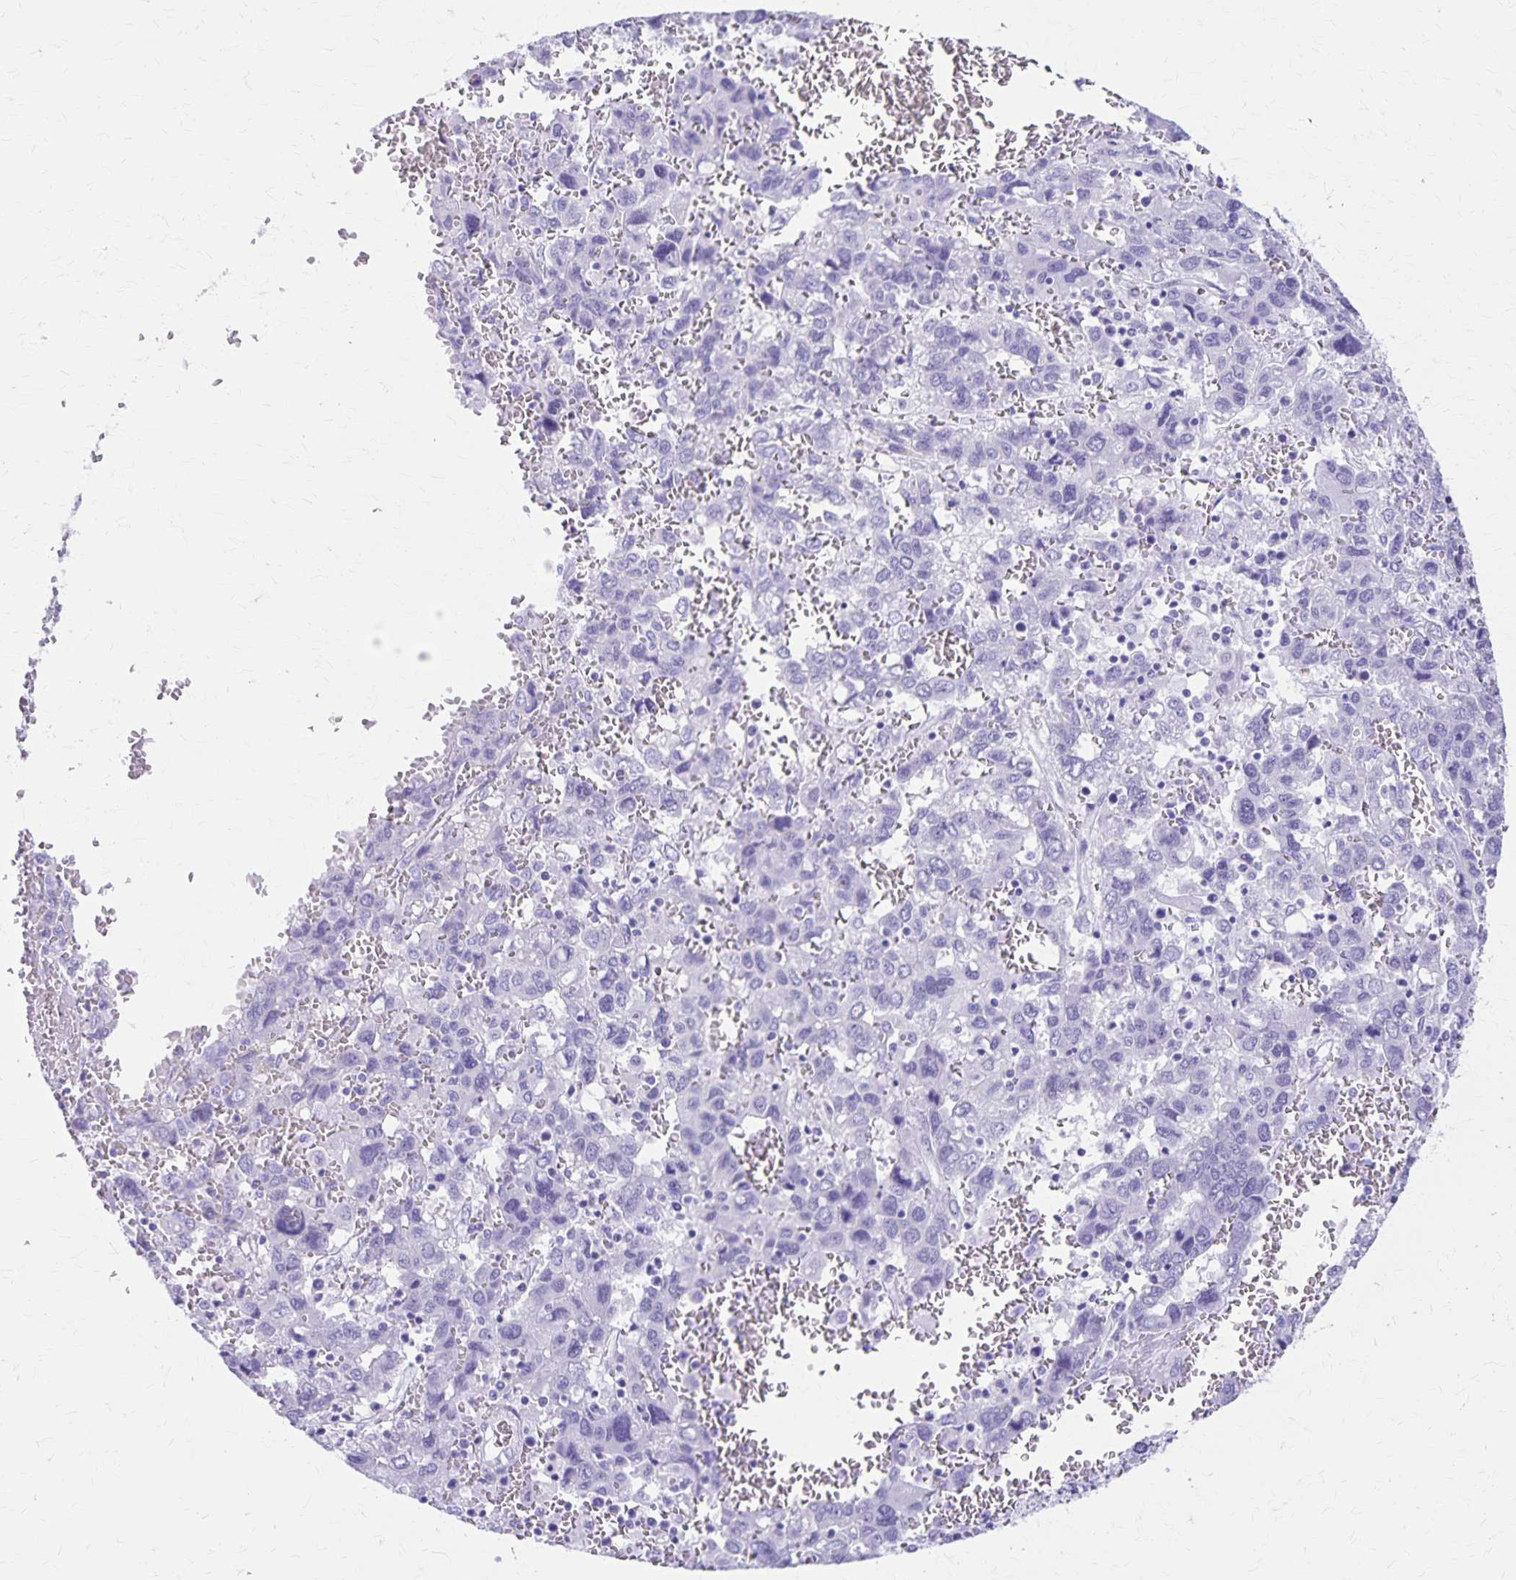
{"staining": {"intensity": "negative", "quantity": "none", "location": "none"}, "tissue": "liver cancer", "cell_type": "Tumor cells", "image_type": "cancer", "snomed": [{"axis": "morphology", "description": "Carcinoma, Hepatocellular, NOS"}, {"axis": "topography", "description": "Liver"}], "caption": "IHC photomicrograph of hepatocellular carcinoma (liver) stained for a protein (brown), which demonstrates no staining in tumor cells.", "gene": "DEFA5", "patient": {"sex": "male", "age": 69}}